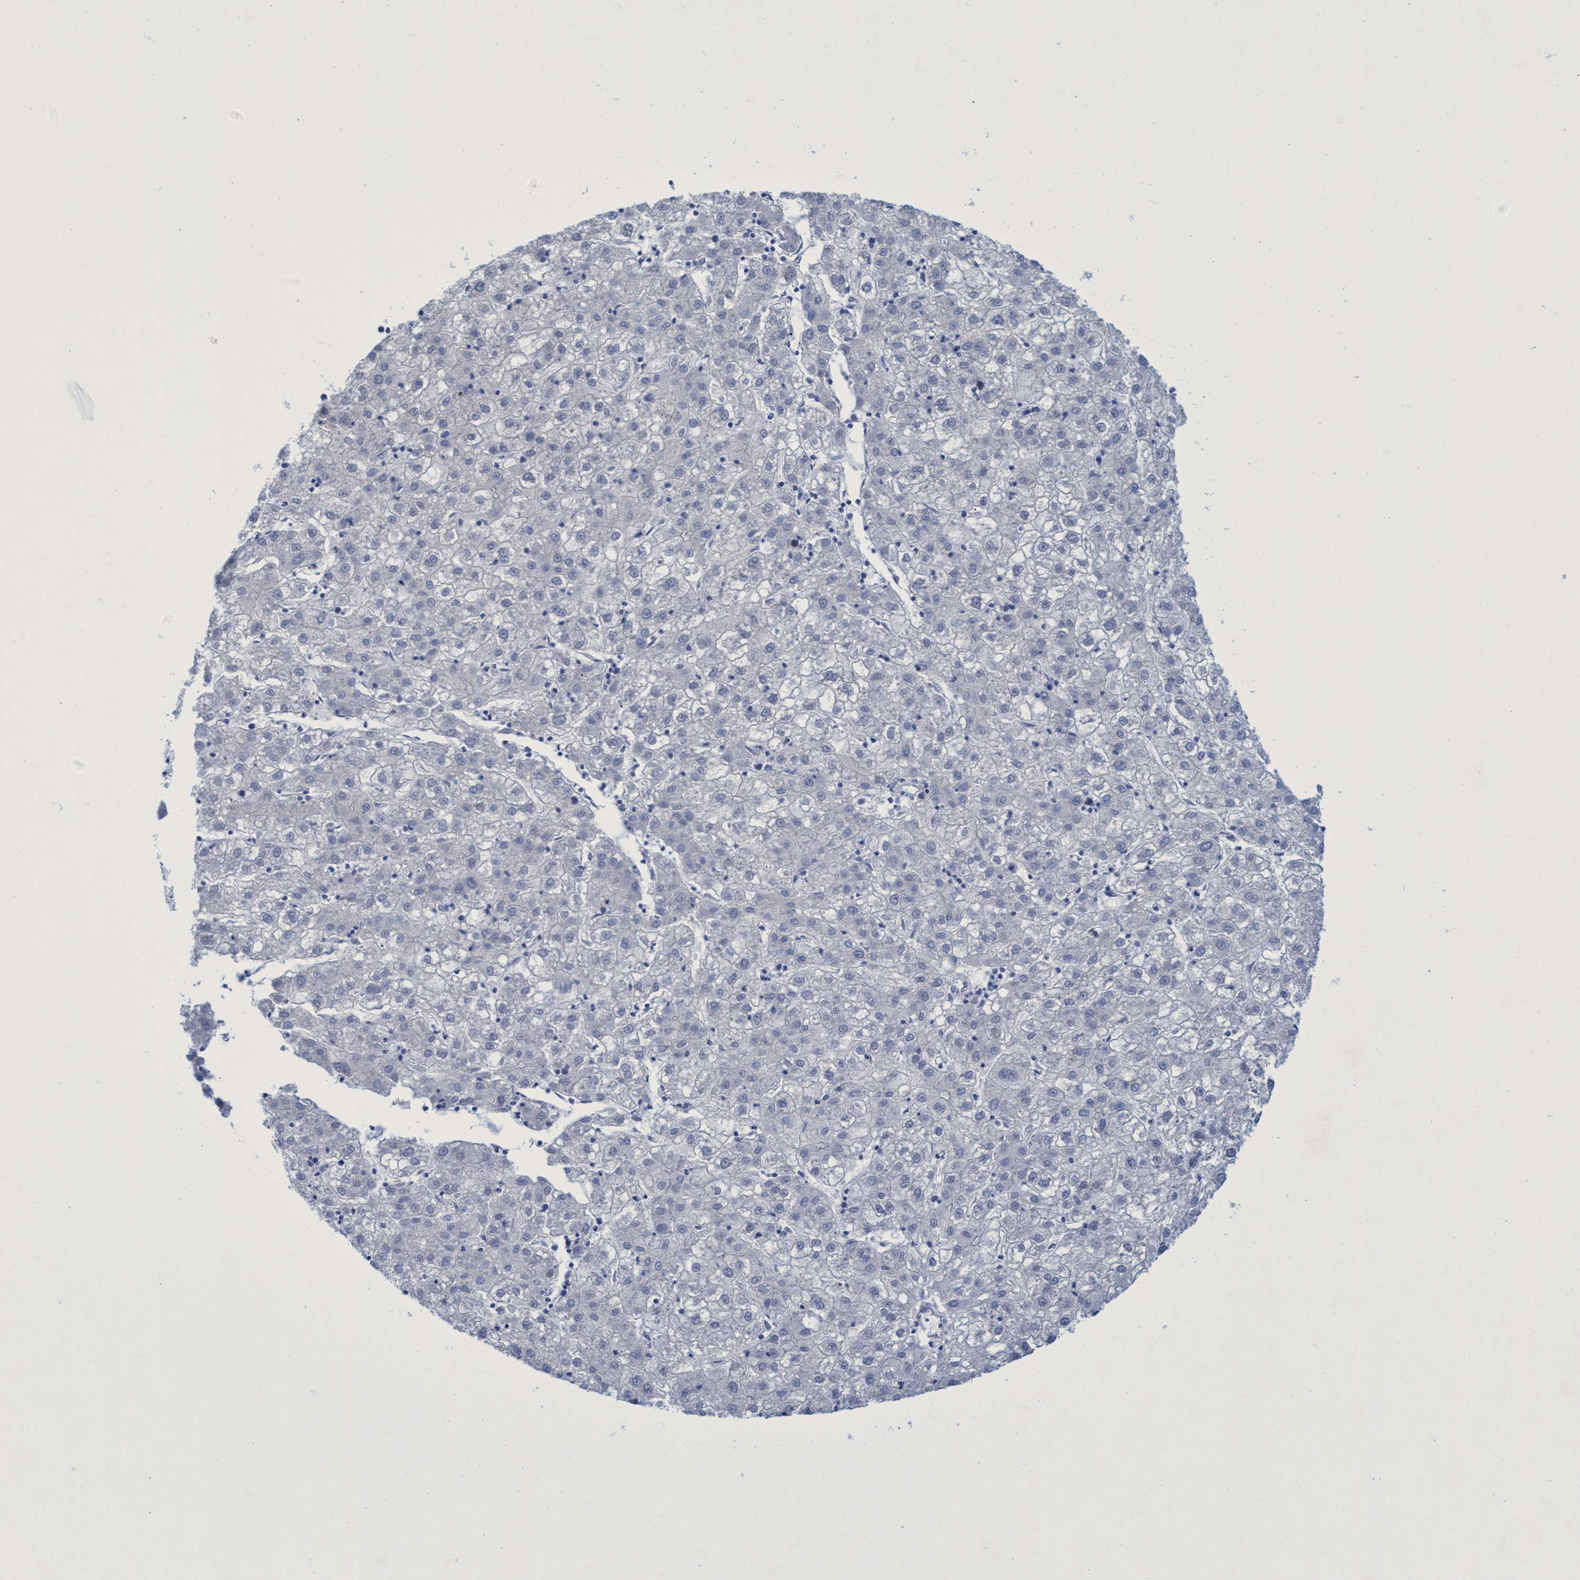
{"staining": {"intensity": "negative", "quantity": "none", "location": "none"}, "tissue": "liver cancer", "cell_type": "Tumor cells", "image_type": "cancer", "snomed": [{"axis": "morphology", "description": "Carcinoma, Hepatocellular, NOS"}, {"axis": "topography", "description": "Liver"}], "caption": "A high-resolution histopathology image shows immunohistochemistry staining of liver cancer (hepatocellular carcinoma), which exhibits no significant staining in tumor cells.", "gene": "R3HCC1", "patient": {"sex": "male", "age": 72}}